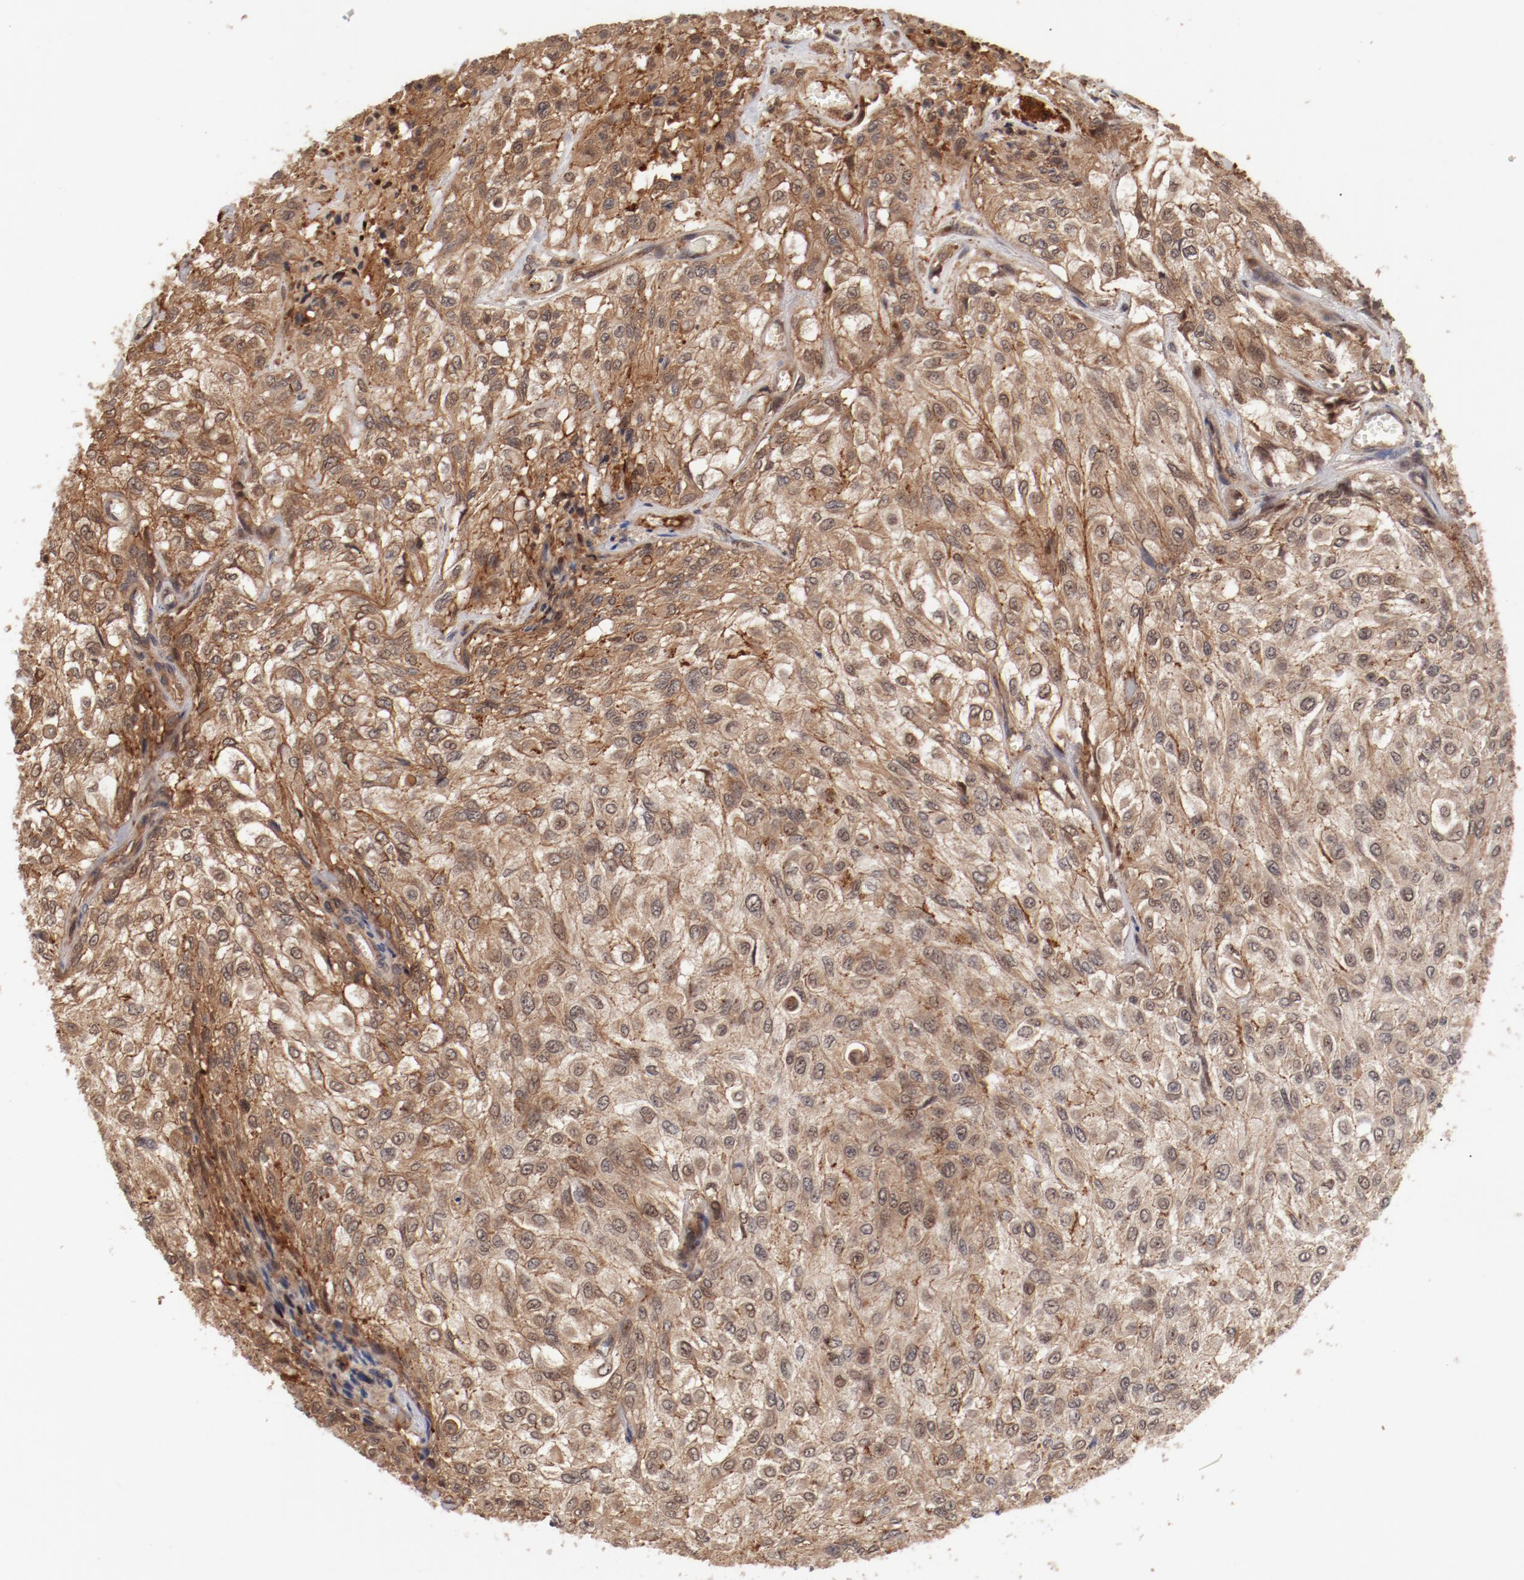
{"staining": {"intensity": "moderate", "quantity": ">75%", "location": "cytoplasmic/membranous"}, "tissue": "urothelial cancer", "cell_type": "Tumor cells", "image_type": "cancer", "snomed": [{"axis": "morphology", "description": "Urothelial carcinoma, High grade"}, {"axis": "topography", "description": "Urinary bladder"}], "caption": "A micrograph of urothelial carcinoma (high-grade) stained for a protein reveals moderate cytoplasmic/membranous brown staining in tumor cells.", "gene": "GUF1", "patient": {"sex": "male", "age": 57}}